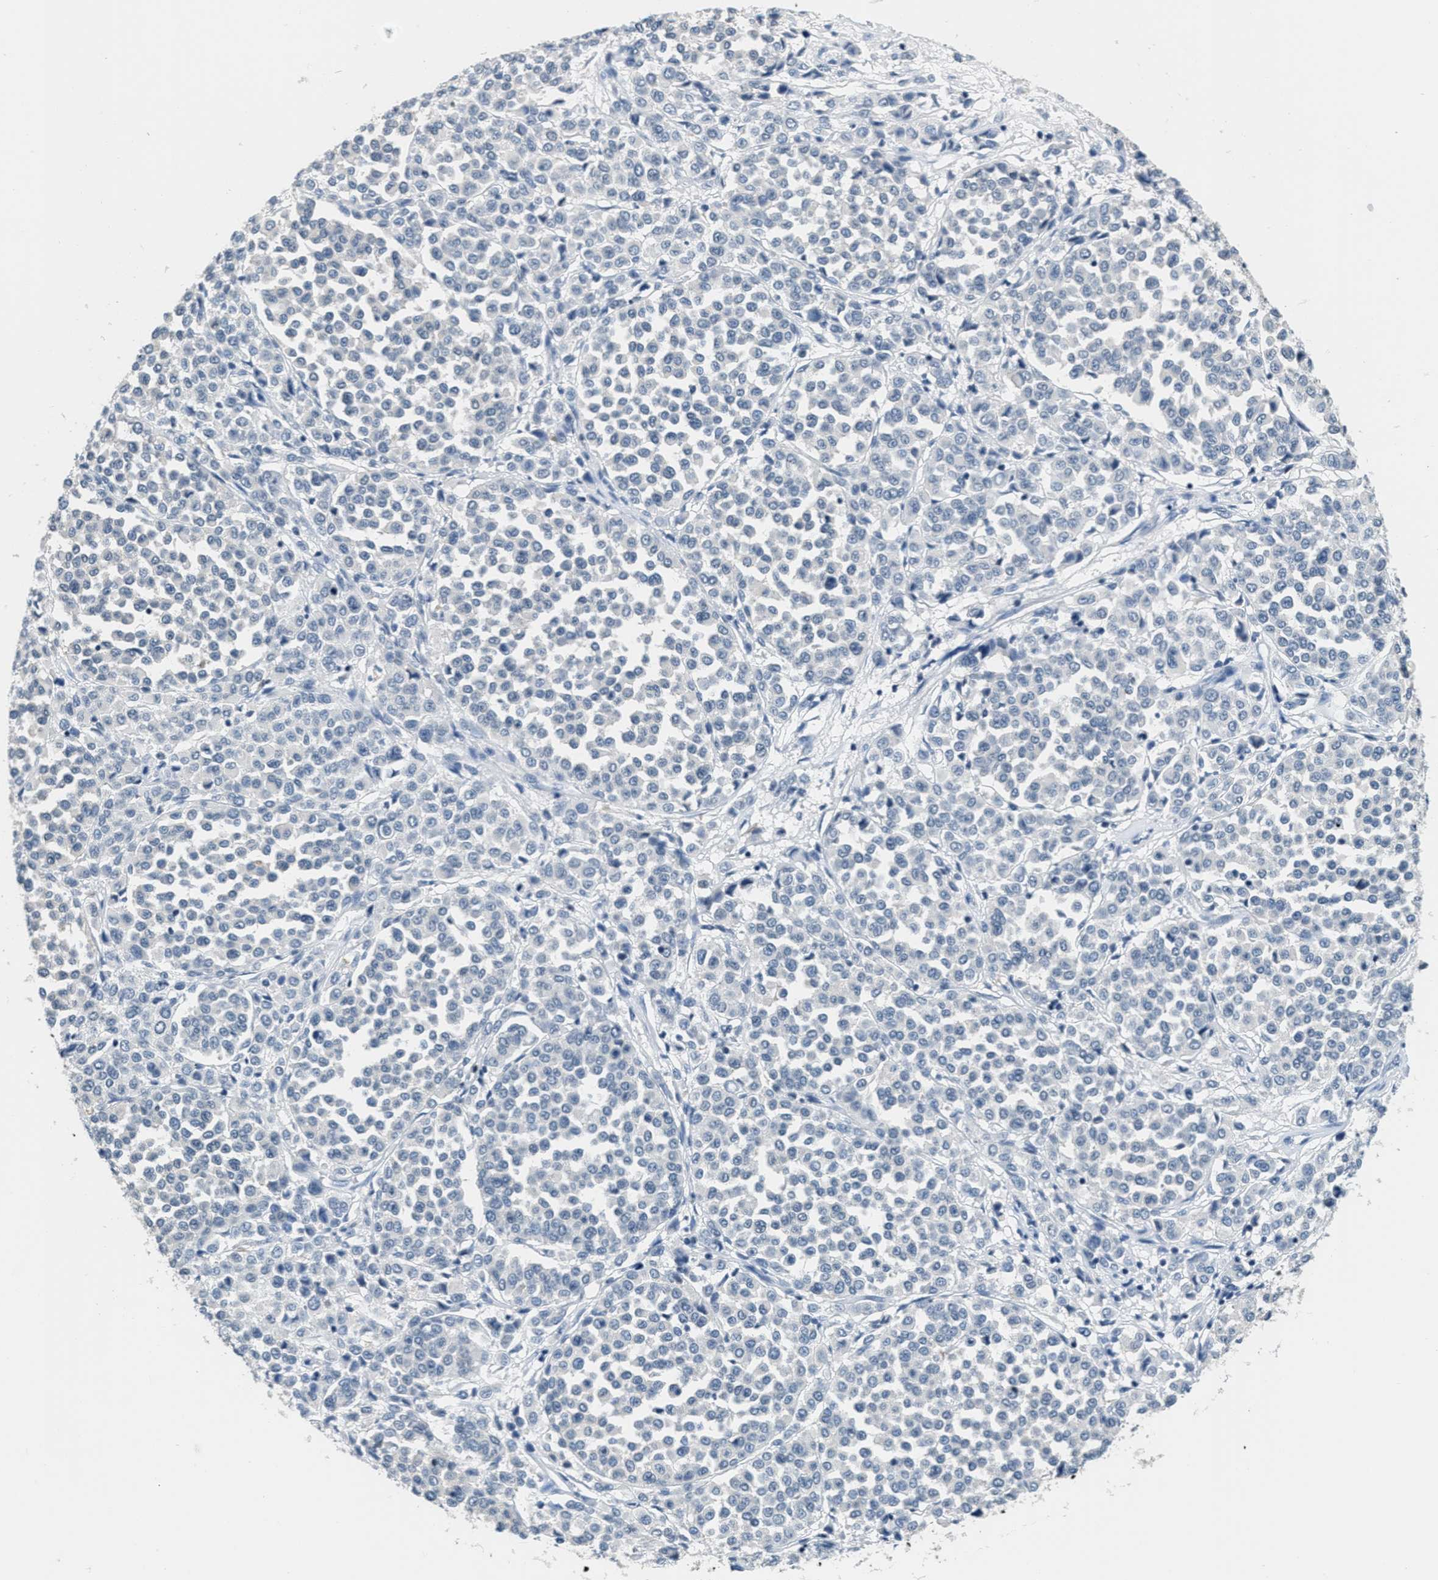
{"staining": {"intensity": "negative", "quantity": "none", "location": "none"}, "tissue": "melanoma", "cell_type": "Tumor cells", "image_type": "cancer", "snomed": [{"axis": "morphology", "description": "Malignant melanoma, Metastatic site"}, {"axis": "topography", "description": "Pancreas"}], "caption": "High power microscopy image of an IHC micrograph of melanoma, revealing no significant staining in tumor cells.", "gene": "CA4", "patient": {"sex": "female", "age": 30}}